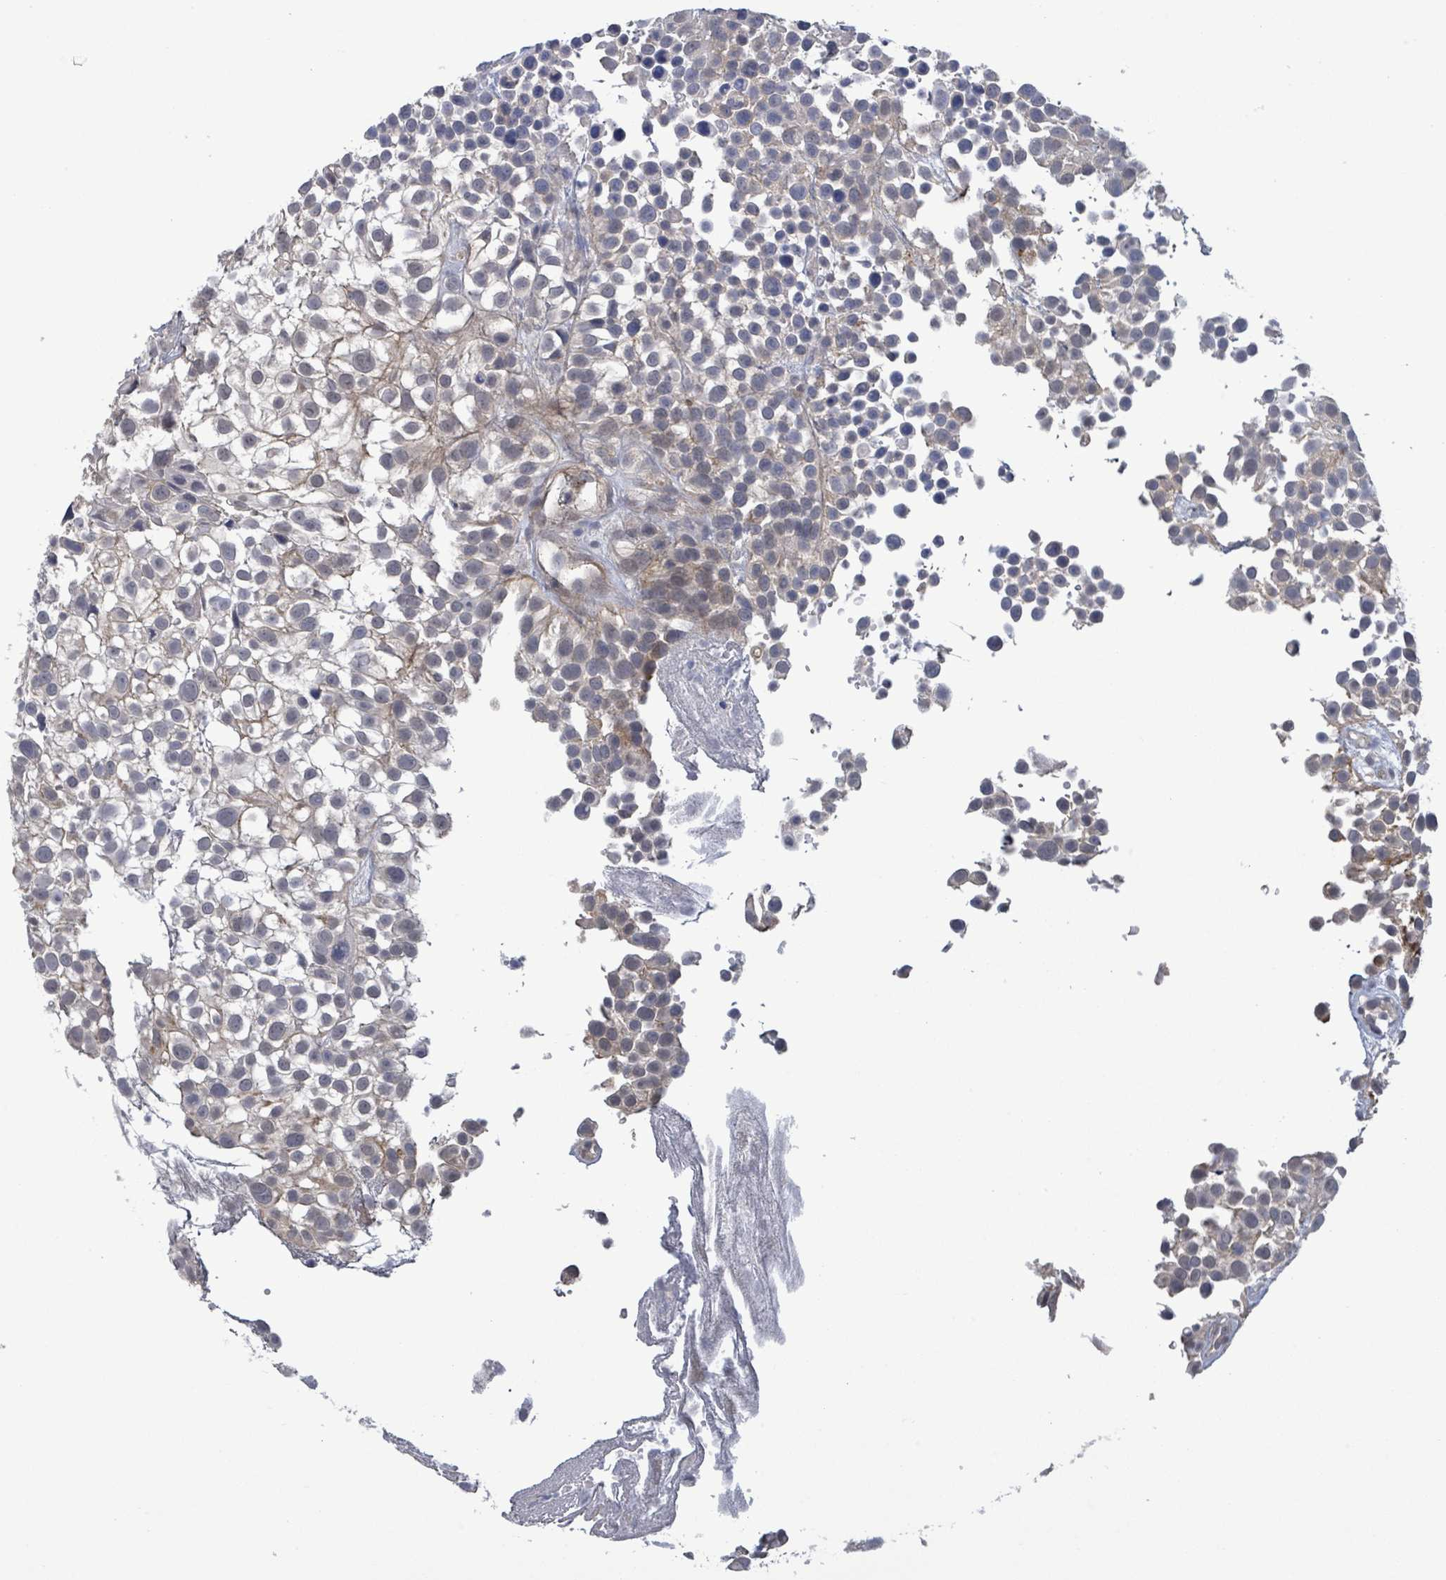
{"staining": {"intensity": "negative", "quantity": "none", "location": "none"}, "tissue": "urothelial cancer", "cell_type": "Tumor cells", "image_type": "cancer", "snomed": [{"axis": "morphology", "description": "Urothelial carcinoma, High grade"}, {"axis": "topography", "description": "Urinary bladder"}], "caption": "Immunohistochemical staining of human urothelial cancer demonstrates no significant positivity in tumor cells.", "gene": "AMMECR1", "patient": {"sex": "male", "age": 56}}